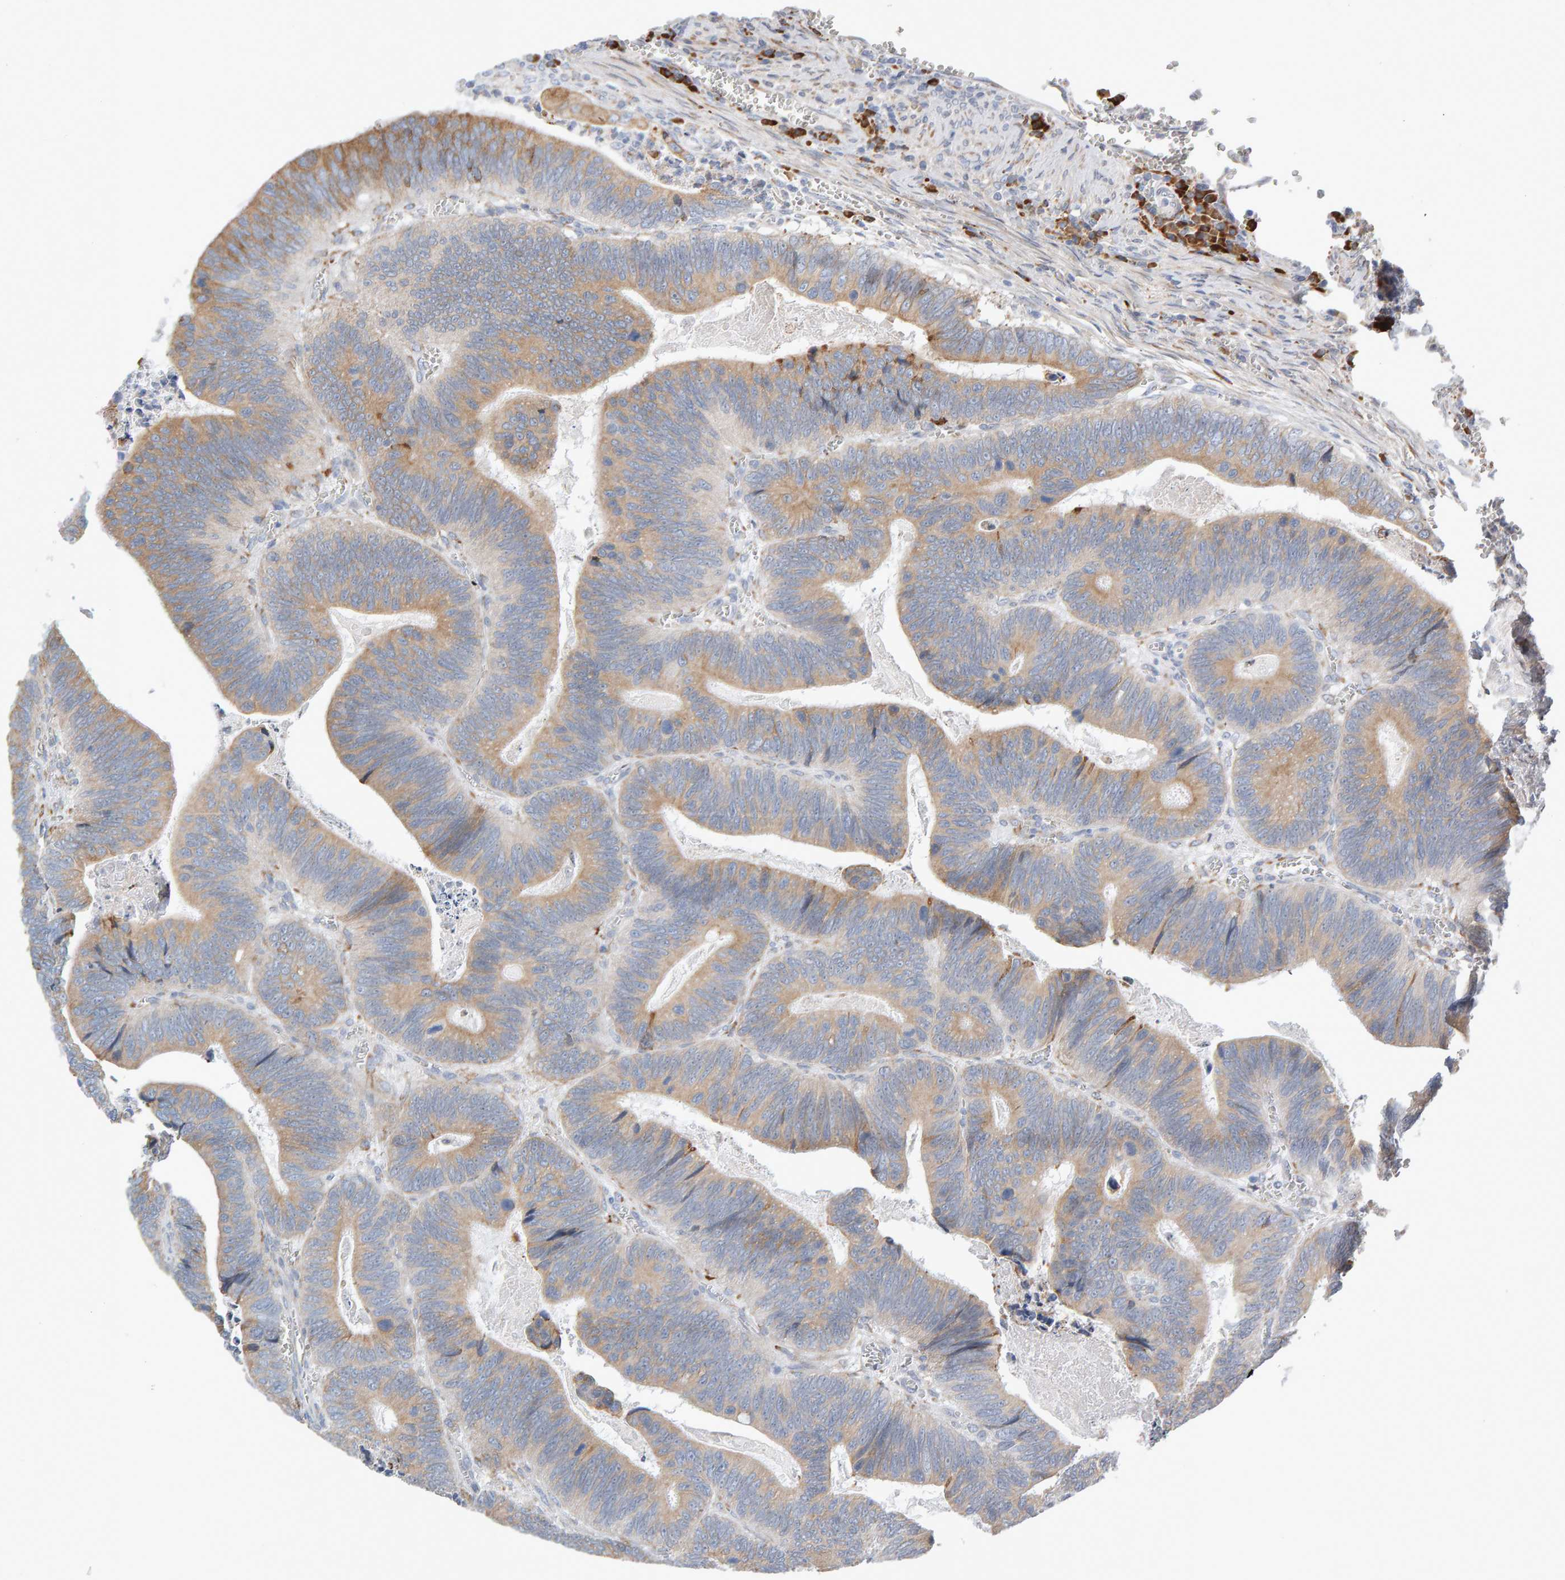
{"staining": {"intensity": "moderate", "quantity": ">75%", "location": "cytoplasmic/membranous"}, "tissue": "colorectal cancer", "cell_type": "Tumor cells", "image_type": "cancer", "snomed": [{"axis": "morphology", "description": "Inflammation, NOS"}, {"axis": "morphology", "description": "Adenocarcinoma, NOS"}, {"axis": "topography", "description": "Colon"}], "caption": "Protein staining by IHC reveals moderate cytoplasmic/membranous staining in approximately >75% of tumor cells in colorectal adenocarcinoma. The protein of interest is shown in brown color, while the nuclei are stained blue.", "gene": "ENGASE", "patient": {"sex": "male", "age": 72}}